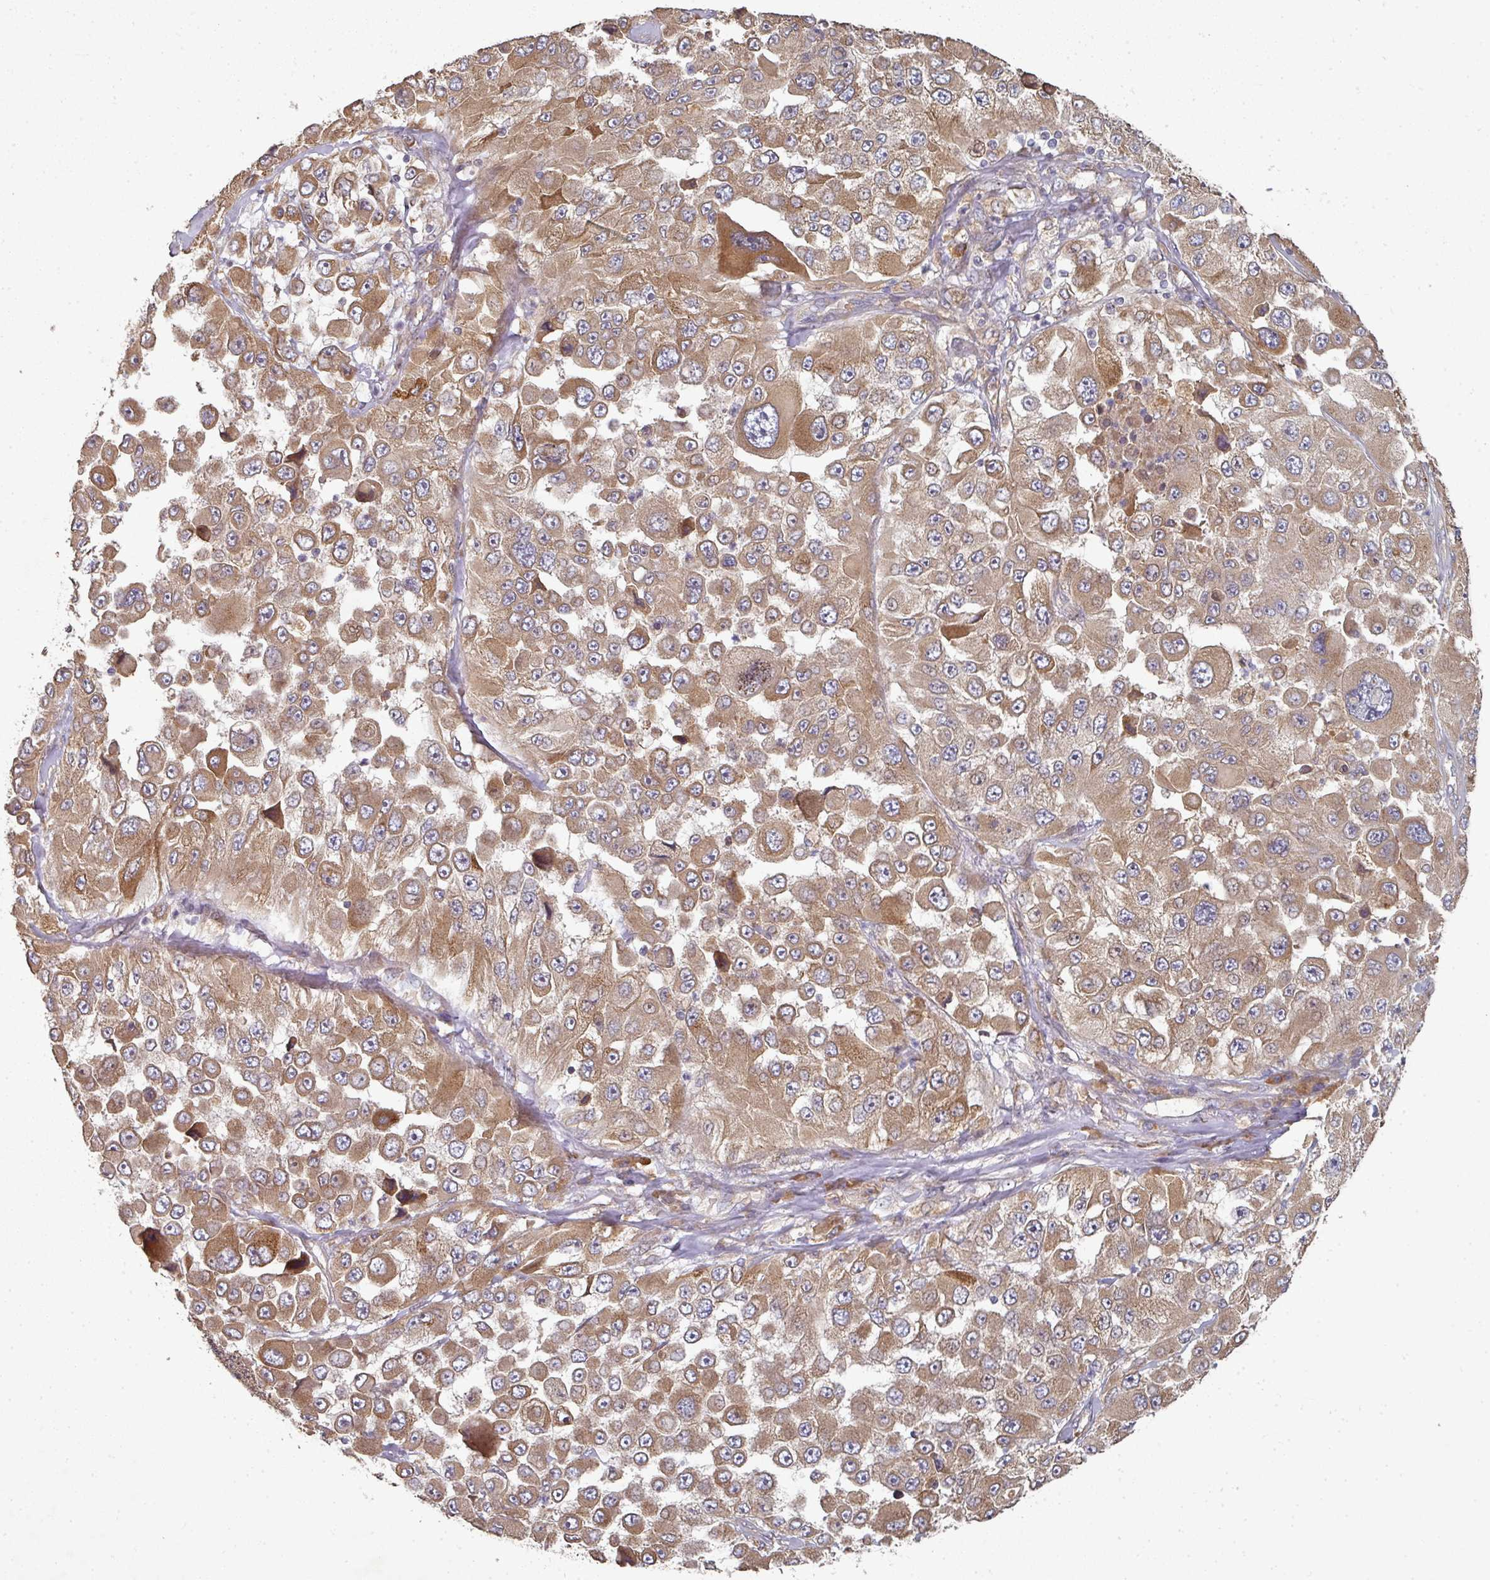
{"staining": {"intensity": "moderate", "quantity": ">75%", "location": "cytoplasmic/membranous"}, "tissue": "melanoma", "cell_type": "Tumor cells", "image_type": "cancer", "snomed": [{"axis": "morphology", "description": "Malignant melanoma, Metastatic site"}, {"axis": "topography", "description": "Lymph node"}], "caption": "A photomicrograph of malignant melanoma (metastatic site) stained for a protein exhibits moderate cytoplasmic/membranous brown staining in tumor cells.", "gene": "EDEM2", "patient": {"sex": "male", "age": 62}}